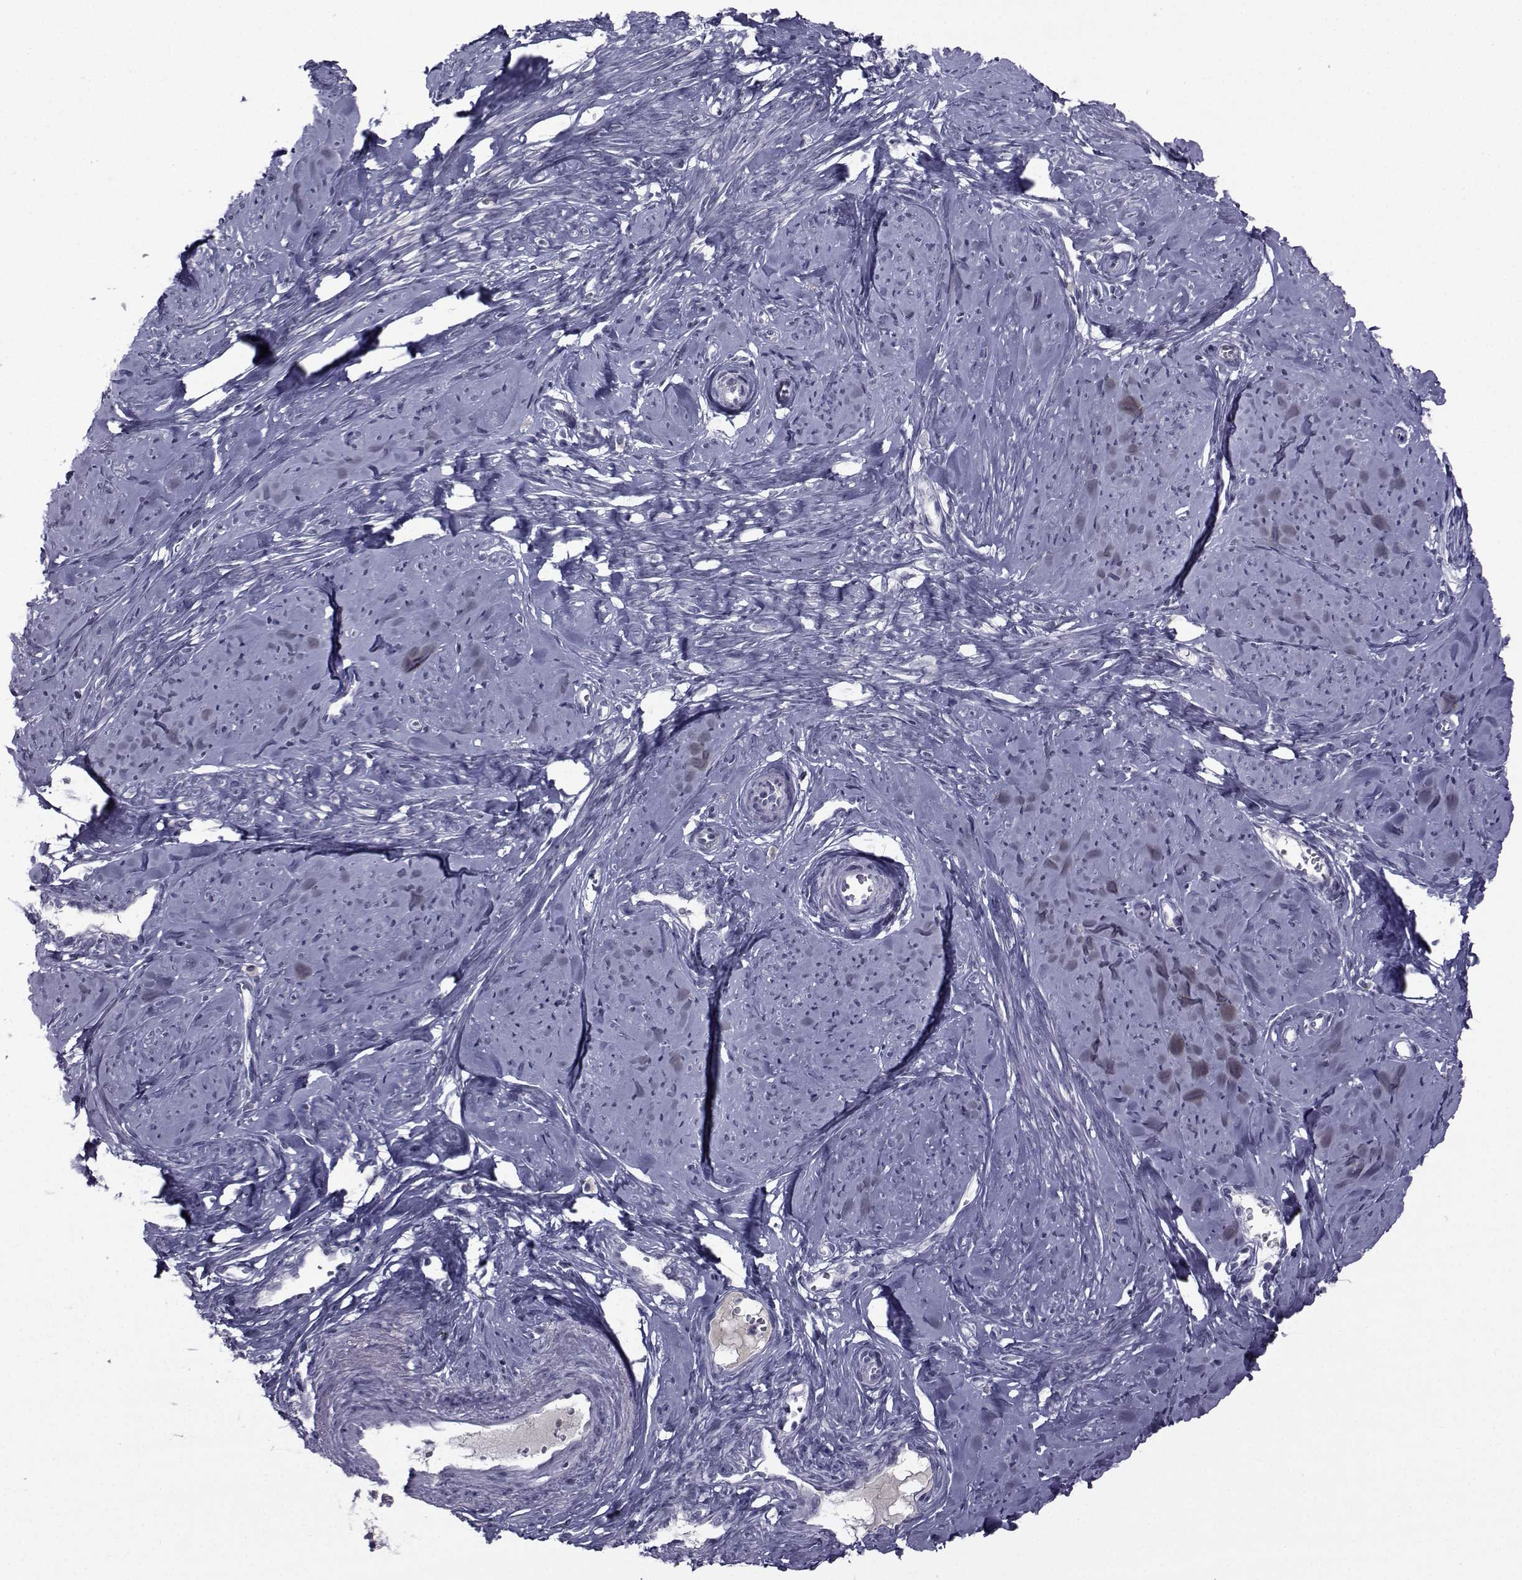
{"staining": {"intensity": "negative", "quantity": "none", "location": "none"}, "tissue": "smooth muscle", "cell_type": "Smooth muscle cells", "image_type": "normal", "snomed": [{"axis": "morphology", "description": "Normal tissue, NOS"}, {"axis": "topography", "description": "Smooth muscle"}], "caption": "Immunohistochemical staining of benign human smooth muscle shows no significant staining in smooth muscle cells.", "gene": "PAX2", "patient": {"sex": "female", "age": 48}}